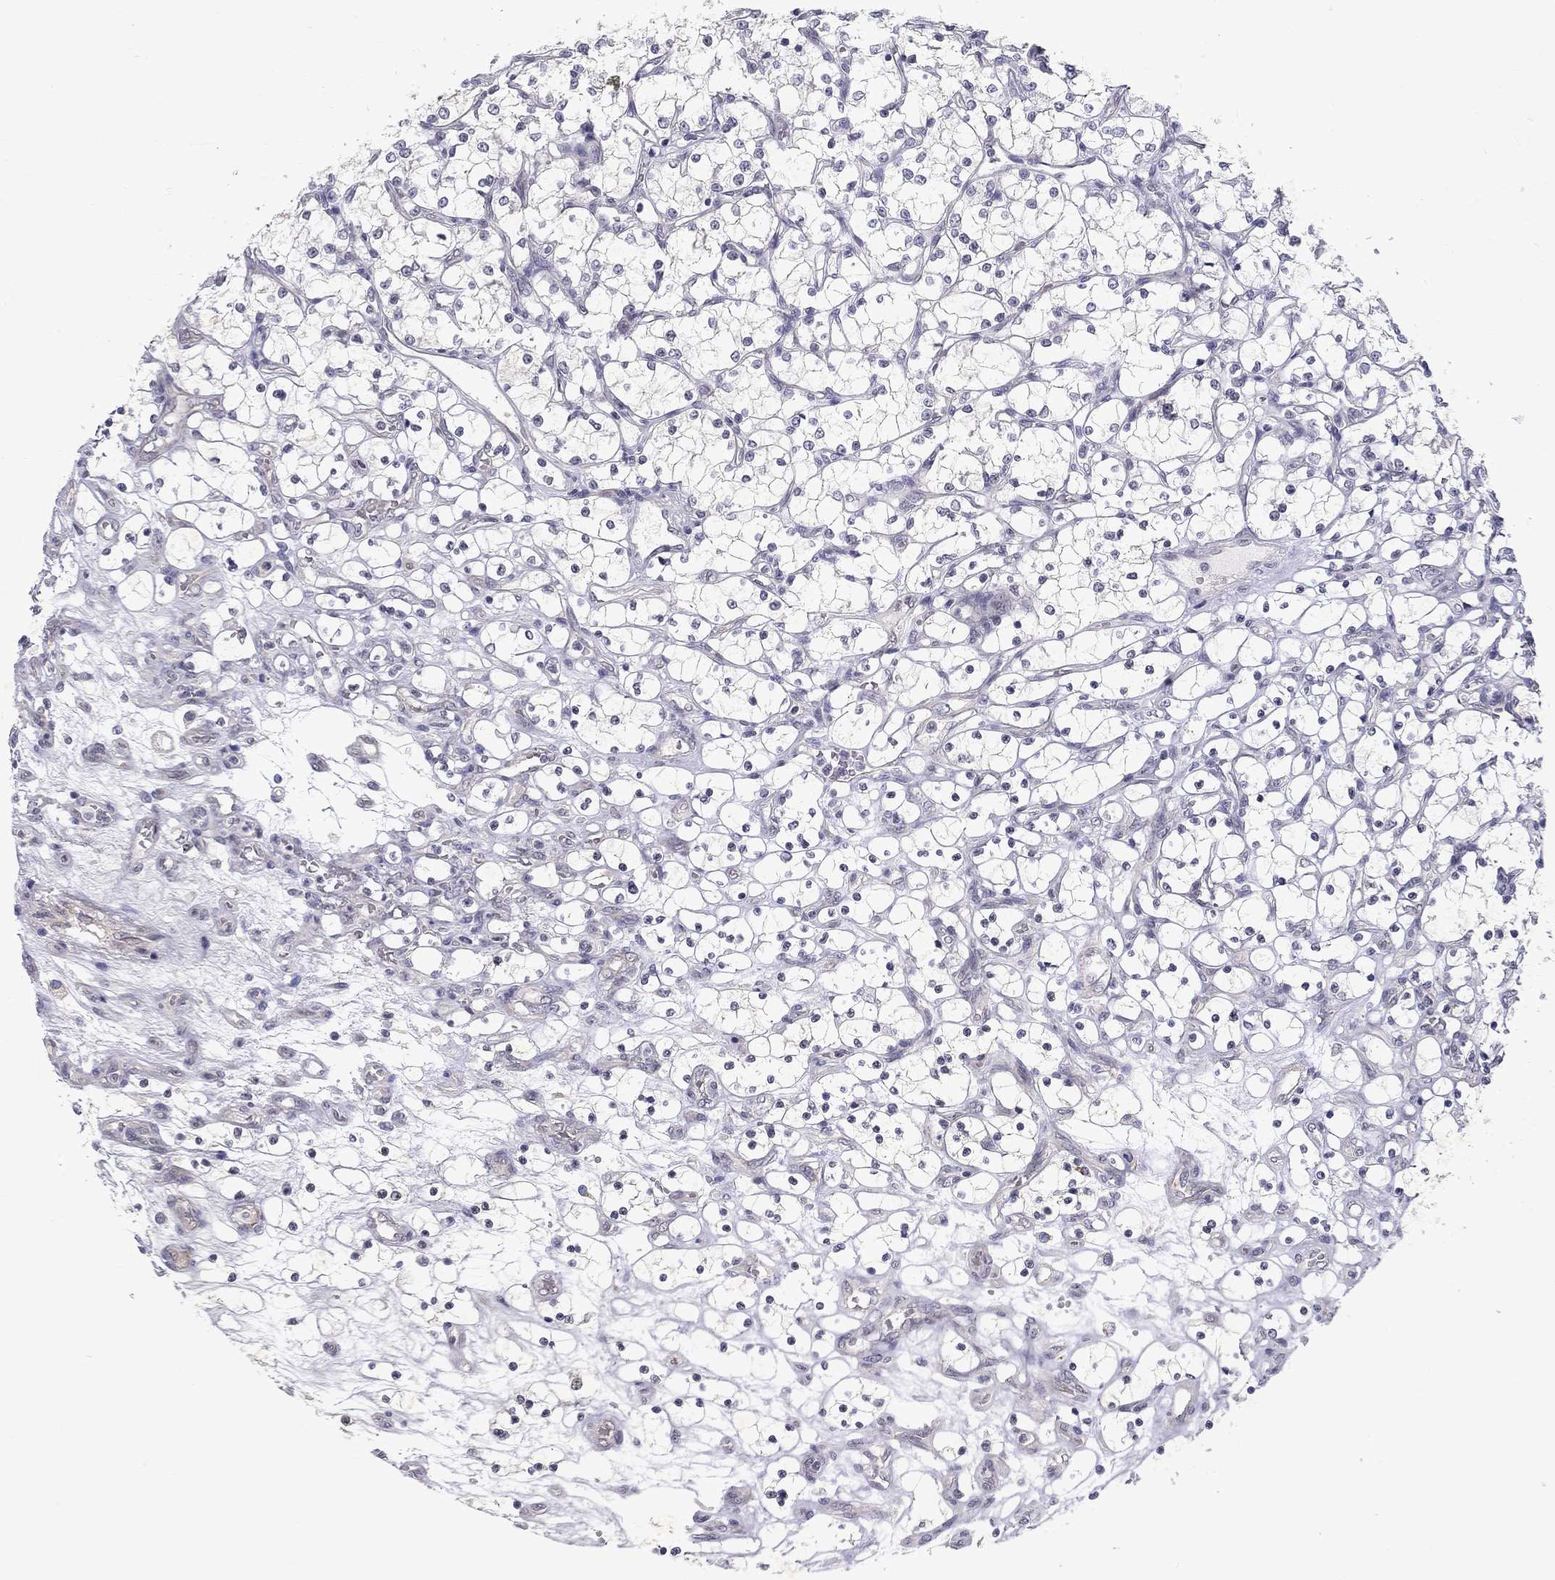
{"staining": {"intensity": "negative", "quantity": "none", "location": "none"}, "tissue": "renal cancer", "cell_type": "Tumor cells", "image_type": "cancer", "snomed": [{"axis": "morphology", "description": "Adenocarcinoma, NOS"}, {"axis": "topography", "description": "Kidney"}], "caption": "Protein analysis of adenocarcinoma (renal) shows no significant expression in tumor cells. The staining is performed using DAB (3,3'-diaminobenzidine) brown chromogen with nuclei counter-stained in using hematoxylin.", "gene": "CLIC6", "patient": {"sex": "female", "age": 69}}